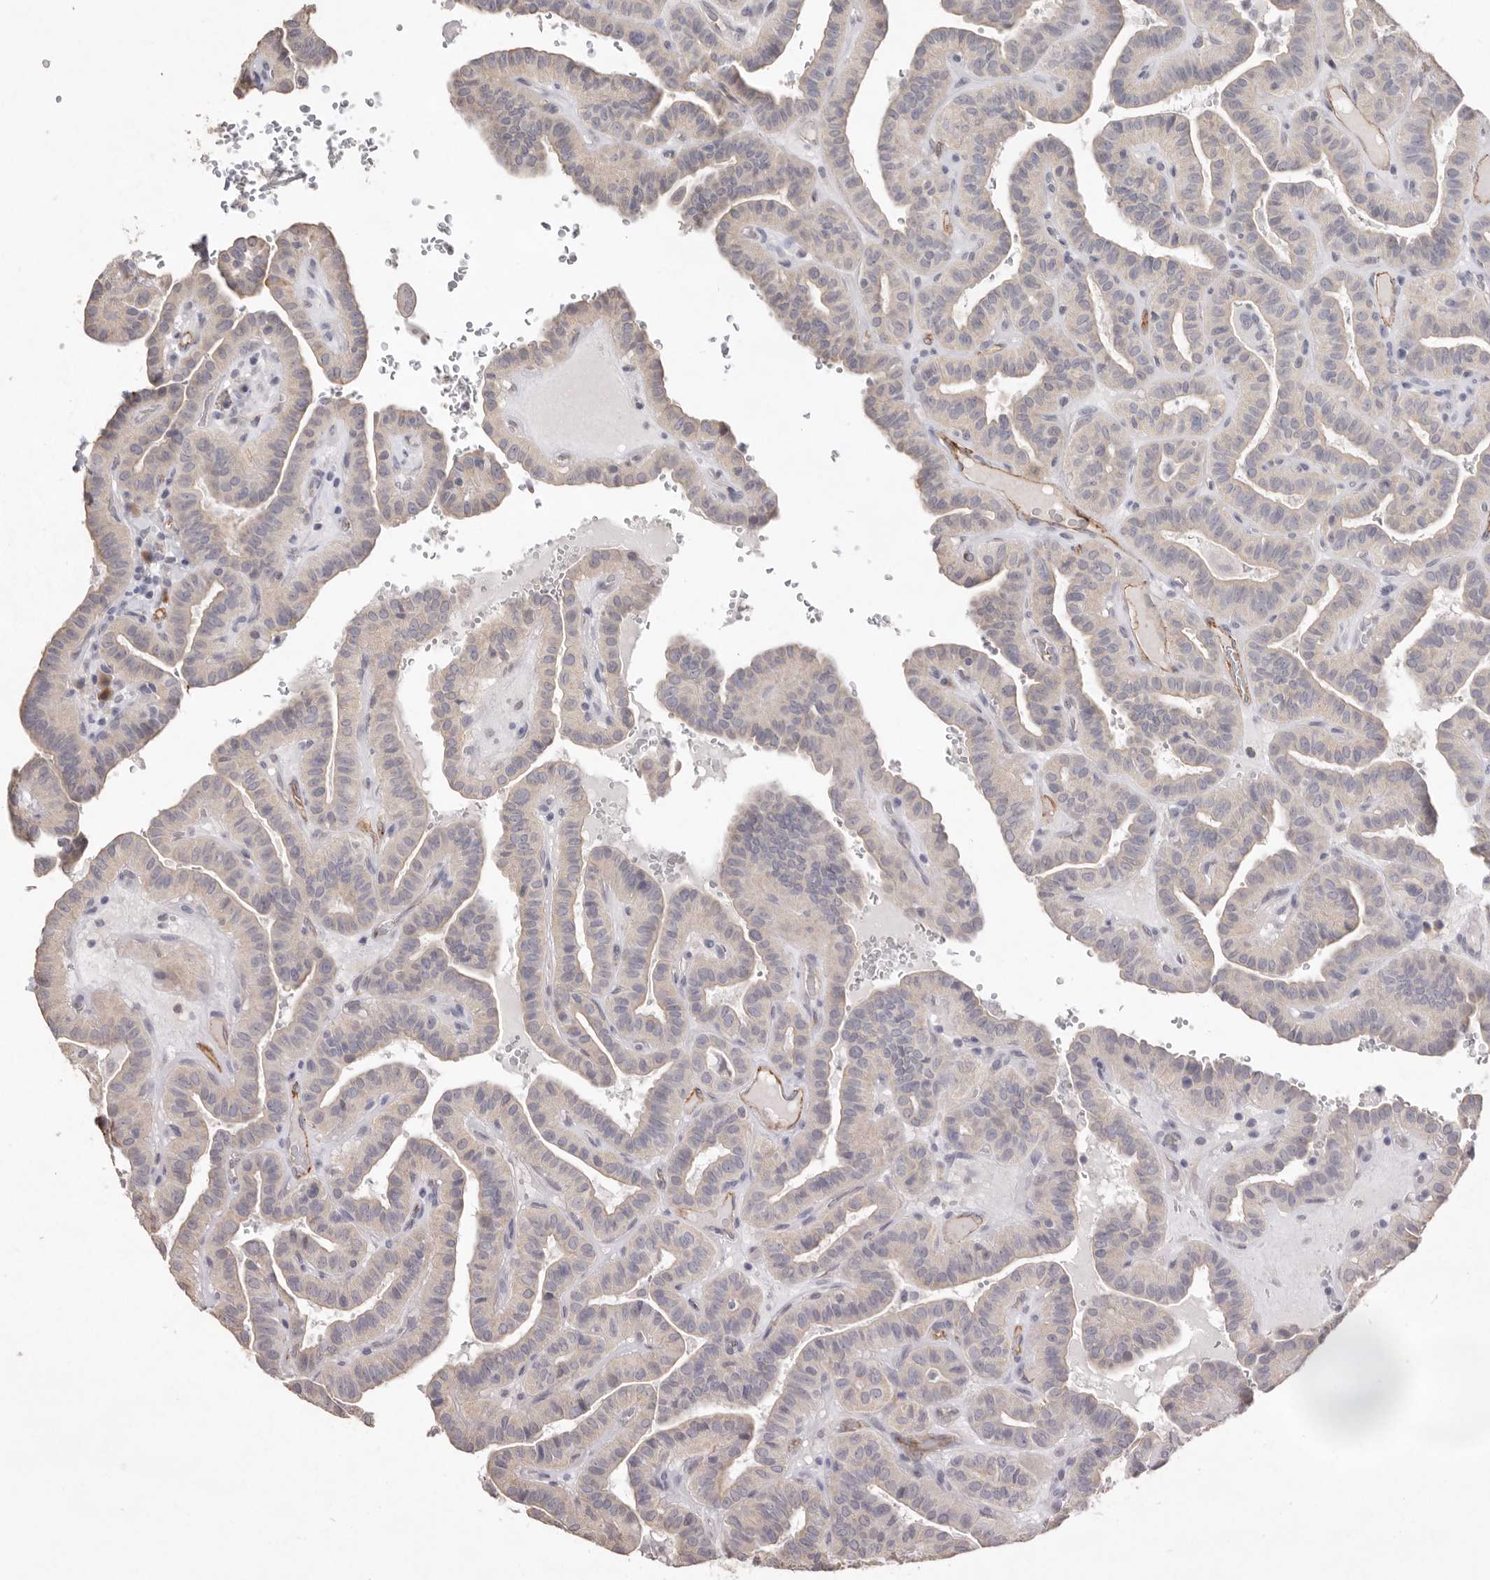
{"staining": {"intensity": "negative", "quantity": "none", "location": "none"}, "tissue": "thyroid cancer", "cell_type": "Tumor cells", "image_type": "cancer", "snomed": [{"axis": "morphology", "description": "Papillary adenocarcinoma, NOS"}, {"axis": "topography", "description": "Thyroid gland"}], "caption": "This is an IHC micrograph of papillary adenocarcinoma (thyroid). There is no positivity in tumor cells.", "gene": "ZYG11B", "patient": {"sex": "male", "age": 77}}